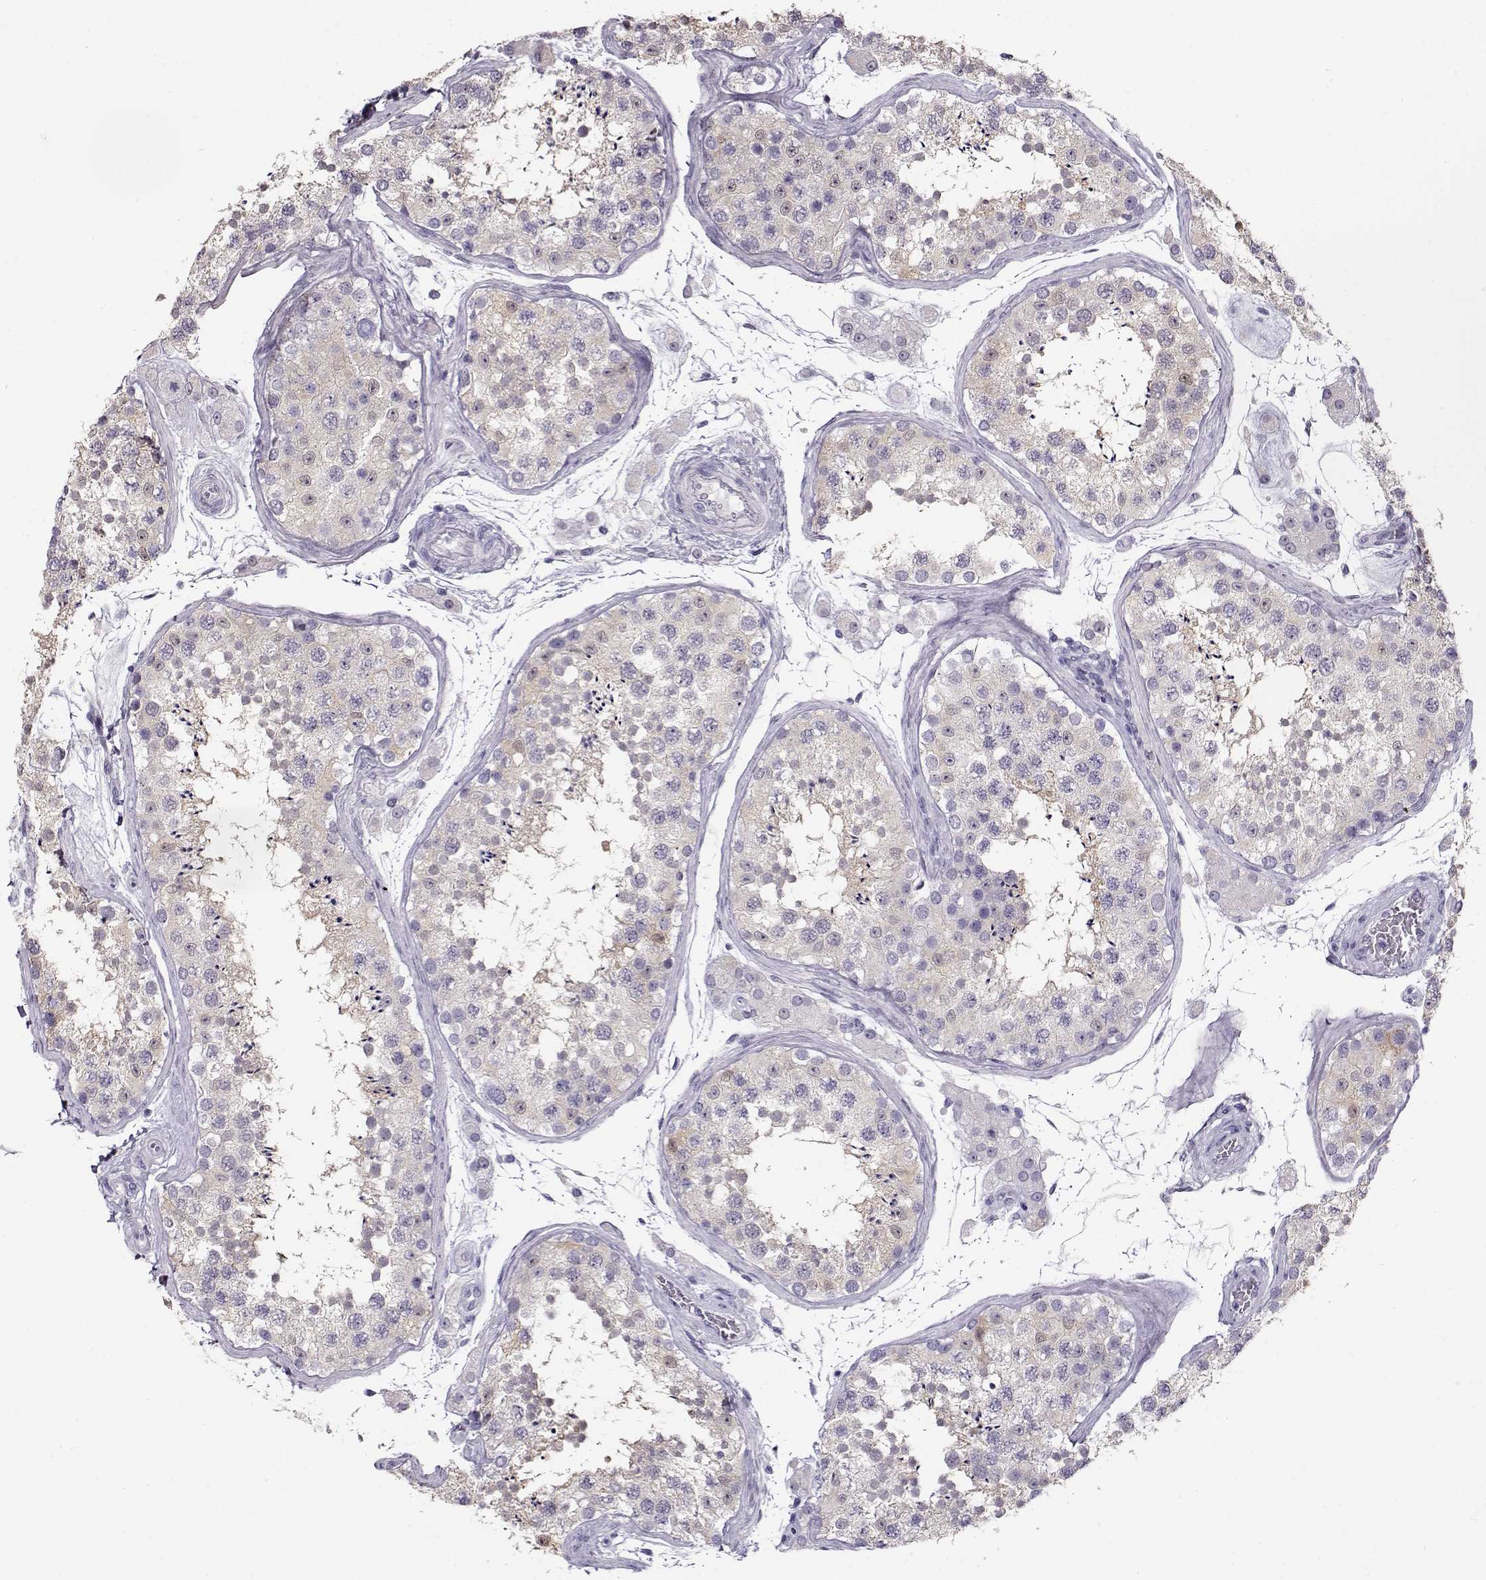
{"staining": {"intensity": "weak", "quantity": "<25%", "location": "cytoplasmic/membranous"}, "tissue": "testis", "cell_type": "Cells in seminiferous ducts", "image_type": "normal", "snomed": [{"axis": "morphology", "description": "Normal tissue, NOS"}, {"axis": "topography", "description": "Testis"}], "caption": "Photomicrograph shows no protein positivity in cells in seminiferous ducts of benign testis.", "gene": "CCR8", "patient": {"sex": "male", "age": 41}}